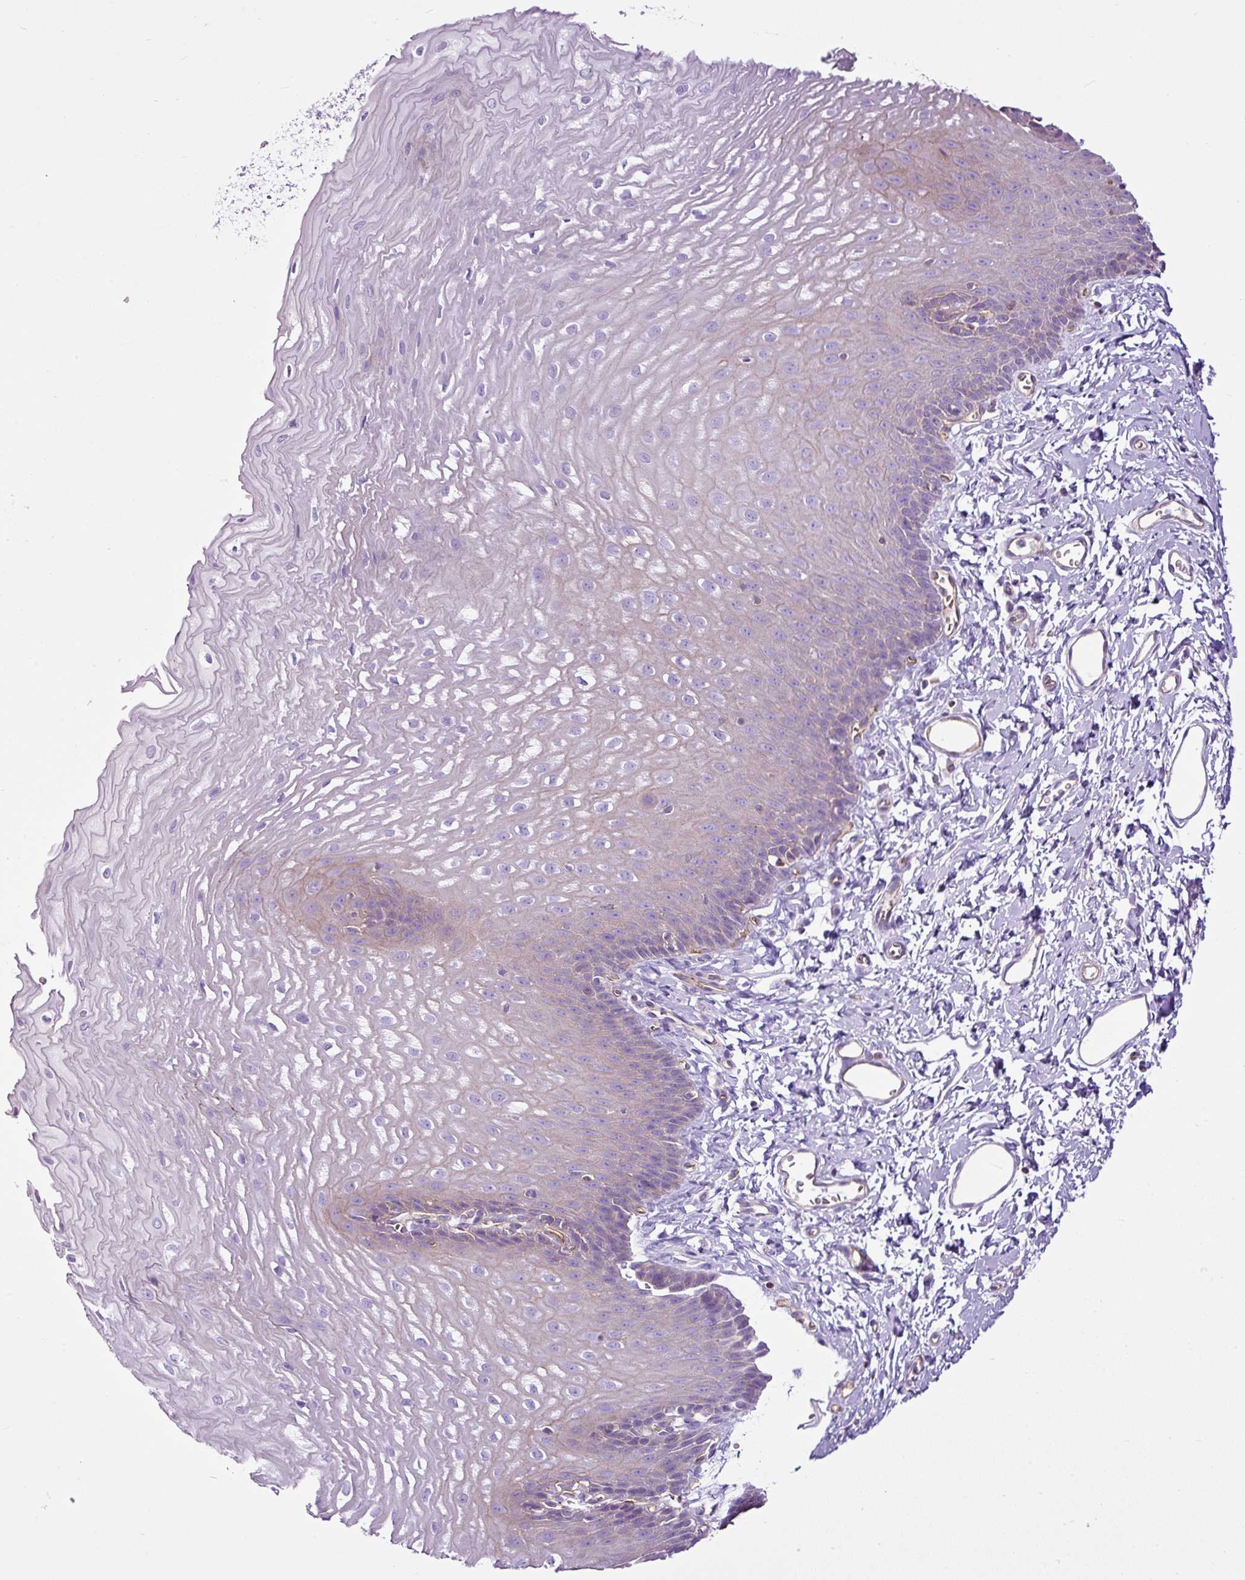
{"staining": {"intensity": "weak", "quantity": "<25%", "location": "cytoplasmic/membranous"}, "tissue": "esophagus", "cell_type": "Squamous epithelial cells", "image_type": "normal", "snomed": [{"axis": "morphology", "description": "Normal tissue, NOS"}, {"axis": "topography", "description": "Esophagus"}], "caption": "There is no significant staining in squamous epithelial cells of esophagus. (DAB (3,3'-diaminobenzidine) immunohistochemistry visualized using brightfield microscopy, high magnification).", "gene": "EME2", "patient": {"sex": "male", "age": 70}}